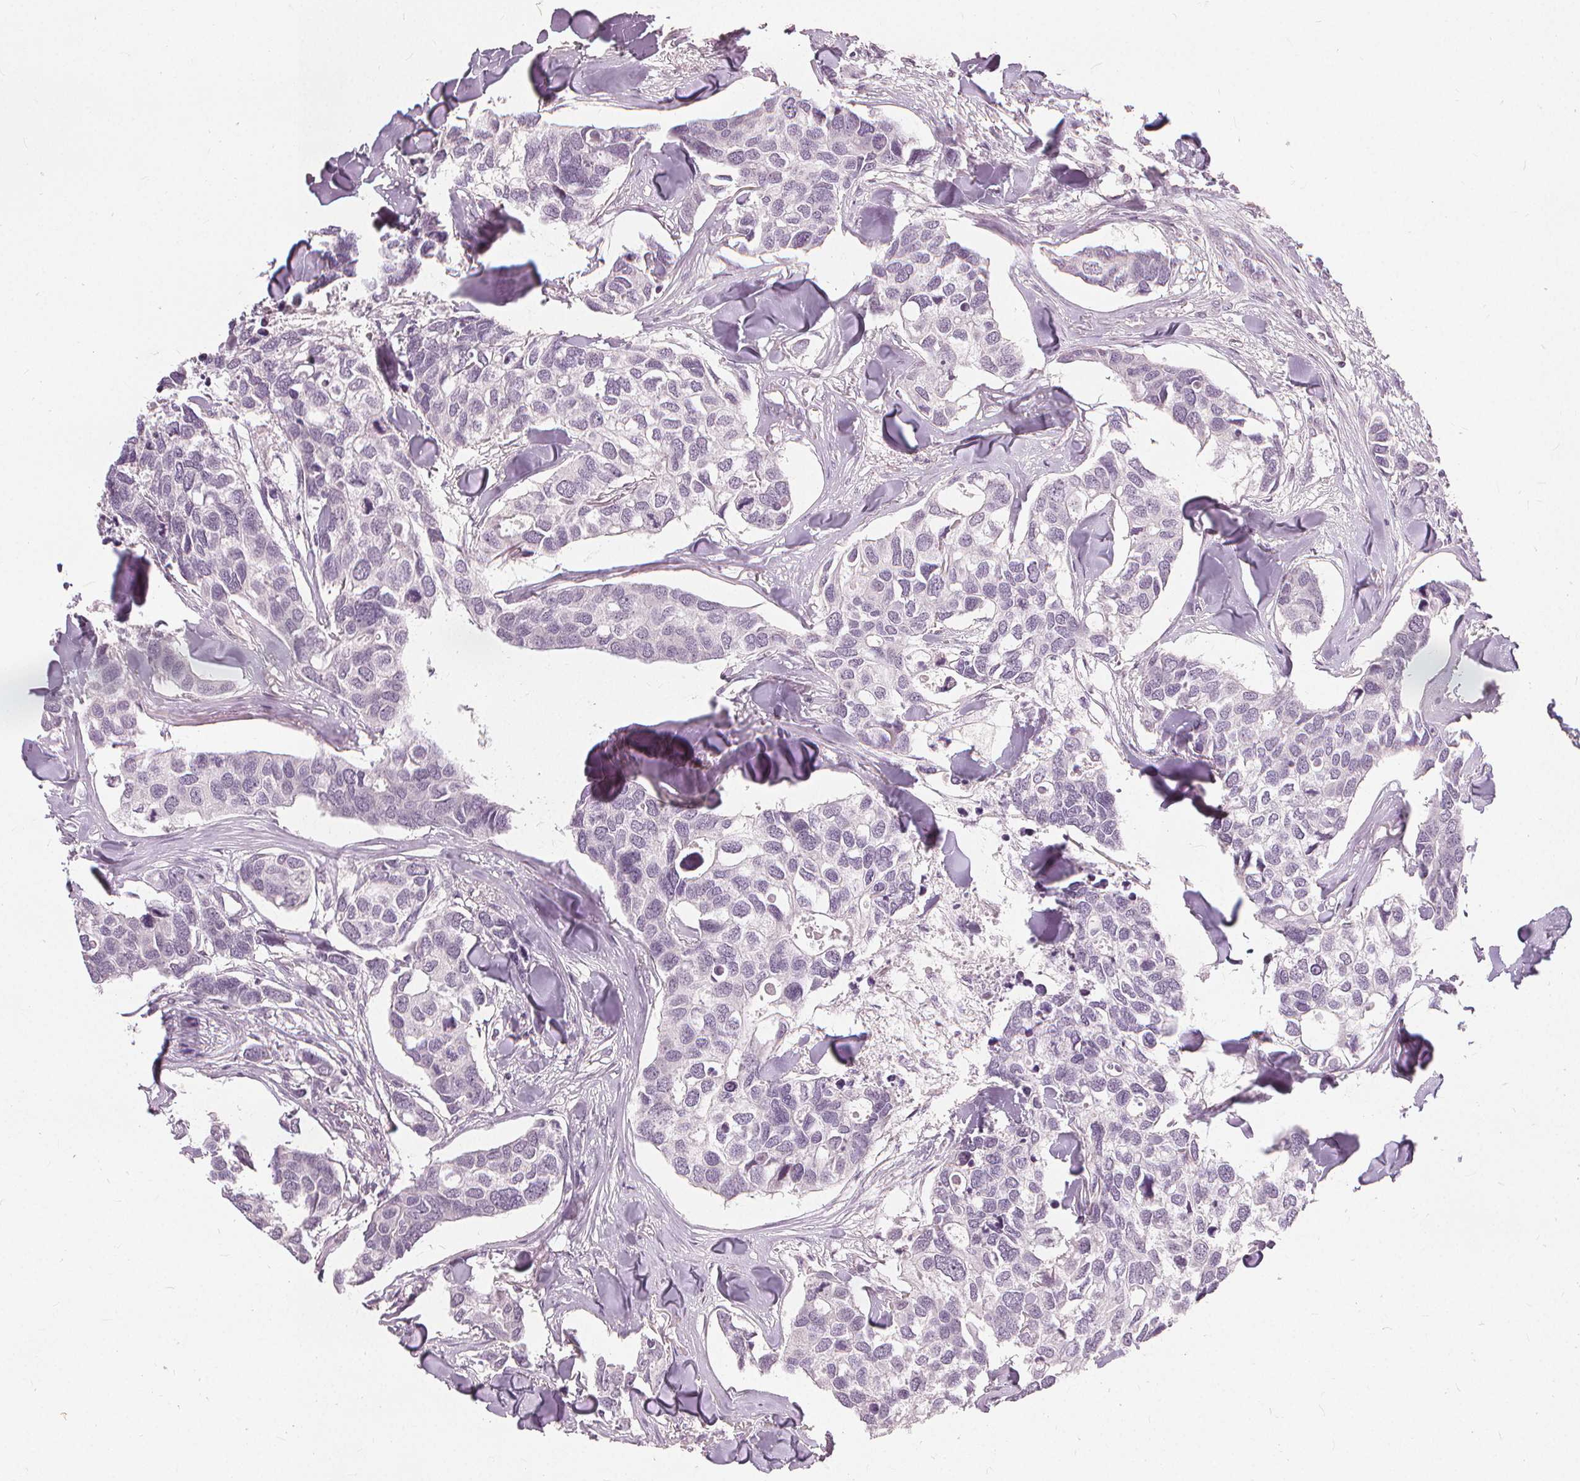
{"staining": {"intensity": "negative", "quantity": "none", "location": "none"}, "tissue": "breast cancer", "cell_type": "Tumor cells", "image_type": "cancer", "snomed": [{"axis": "morphology", "description": "Duct carcinoma"}, {"axis": "topography", "description": "Breast"}], "caption": "Immunohistochemistry of human invasive ductal carcinoma (breast) demonstrates no expression in tumor cells.", "gene": "SFTPD", "patient": {"sex": "female", "age": 83}}